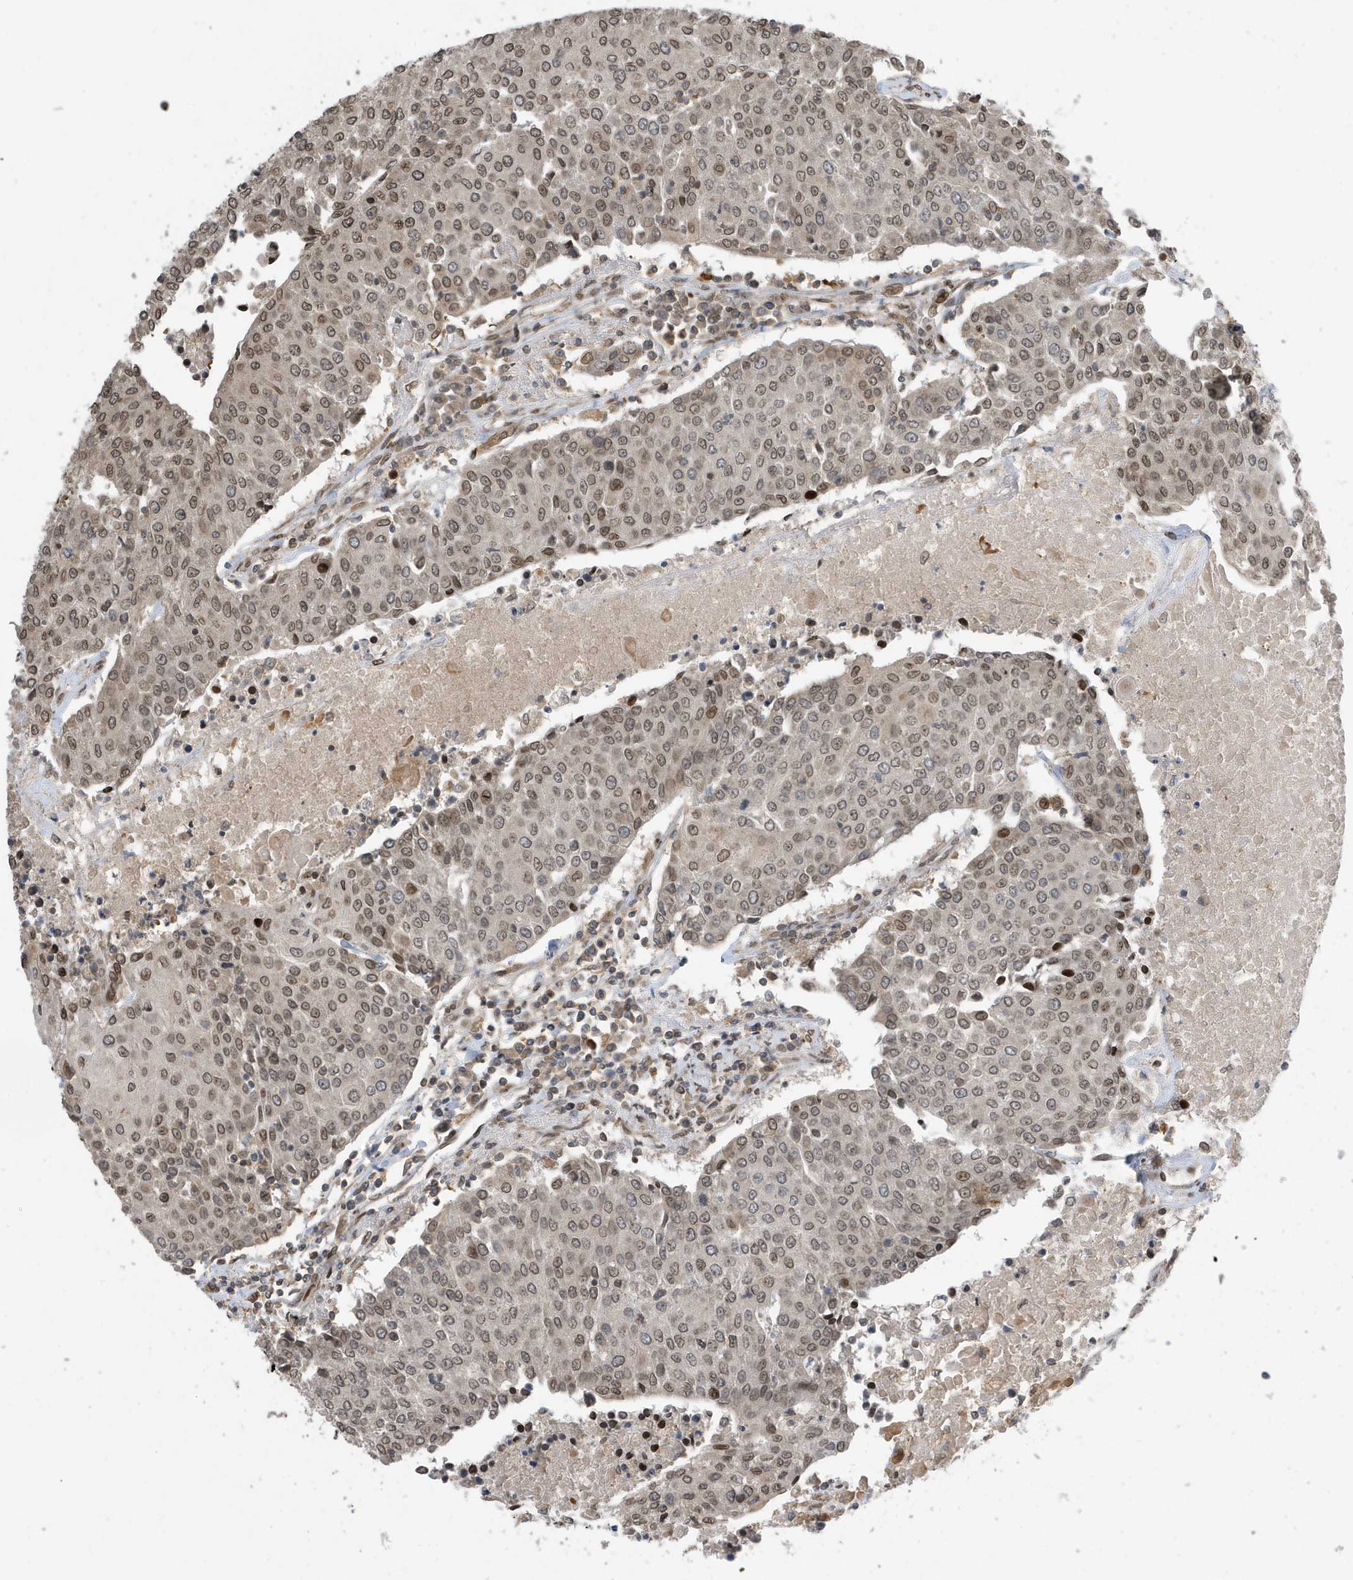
{"staining": {"intensity": "moderate", "quantity": ">75%", "location": "cytoplasmic/membranous,nuclear"}, "tissue": "urothelial cancer", "cell_type": "Tumor cells", "image_type": "cancer", "snomed": [{"axis": "morphology", "description": "Urothelial carcinoma, High grade"}, {"axis": "topography", "description": "Urinary bladder"}], "caption": "Immunohistochemistry (IHC) histopathology image of neoplastic tissue: human high-grade urothelial carcinoma stained using IHC shows medium levels of moderate protein expression localized specifically in the cytoplasmic/membranous and nuclear of tumor cells, appearing as a cytoplasmic/membranous and nuclear brown color.", "gene": "DUSP18", "patient": {"sex": "female", "age": 85}}